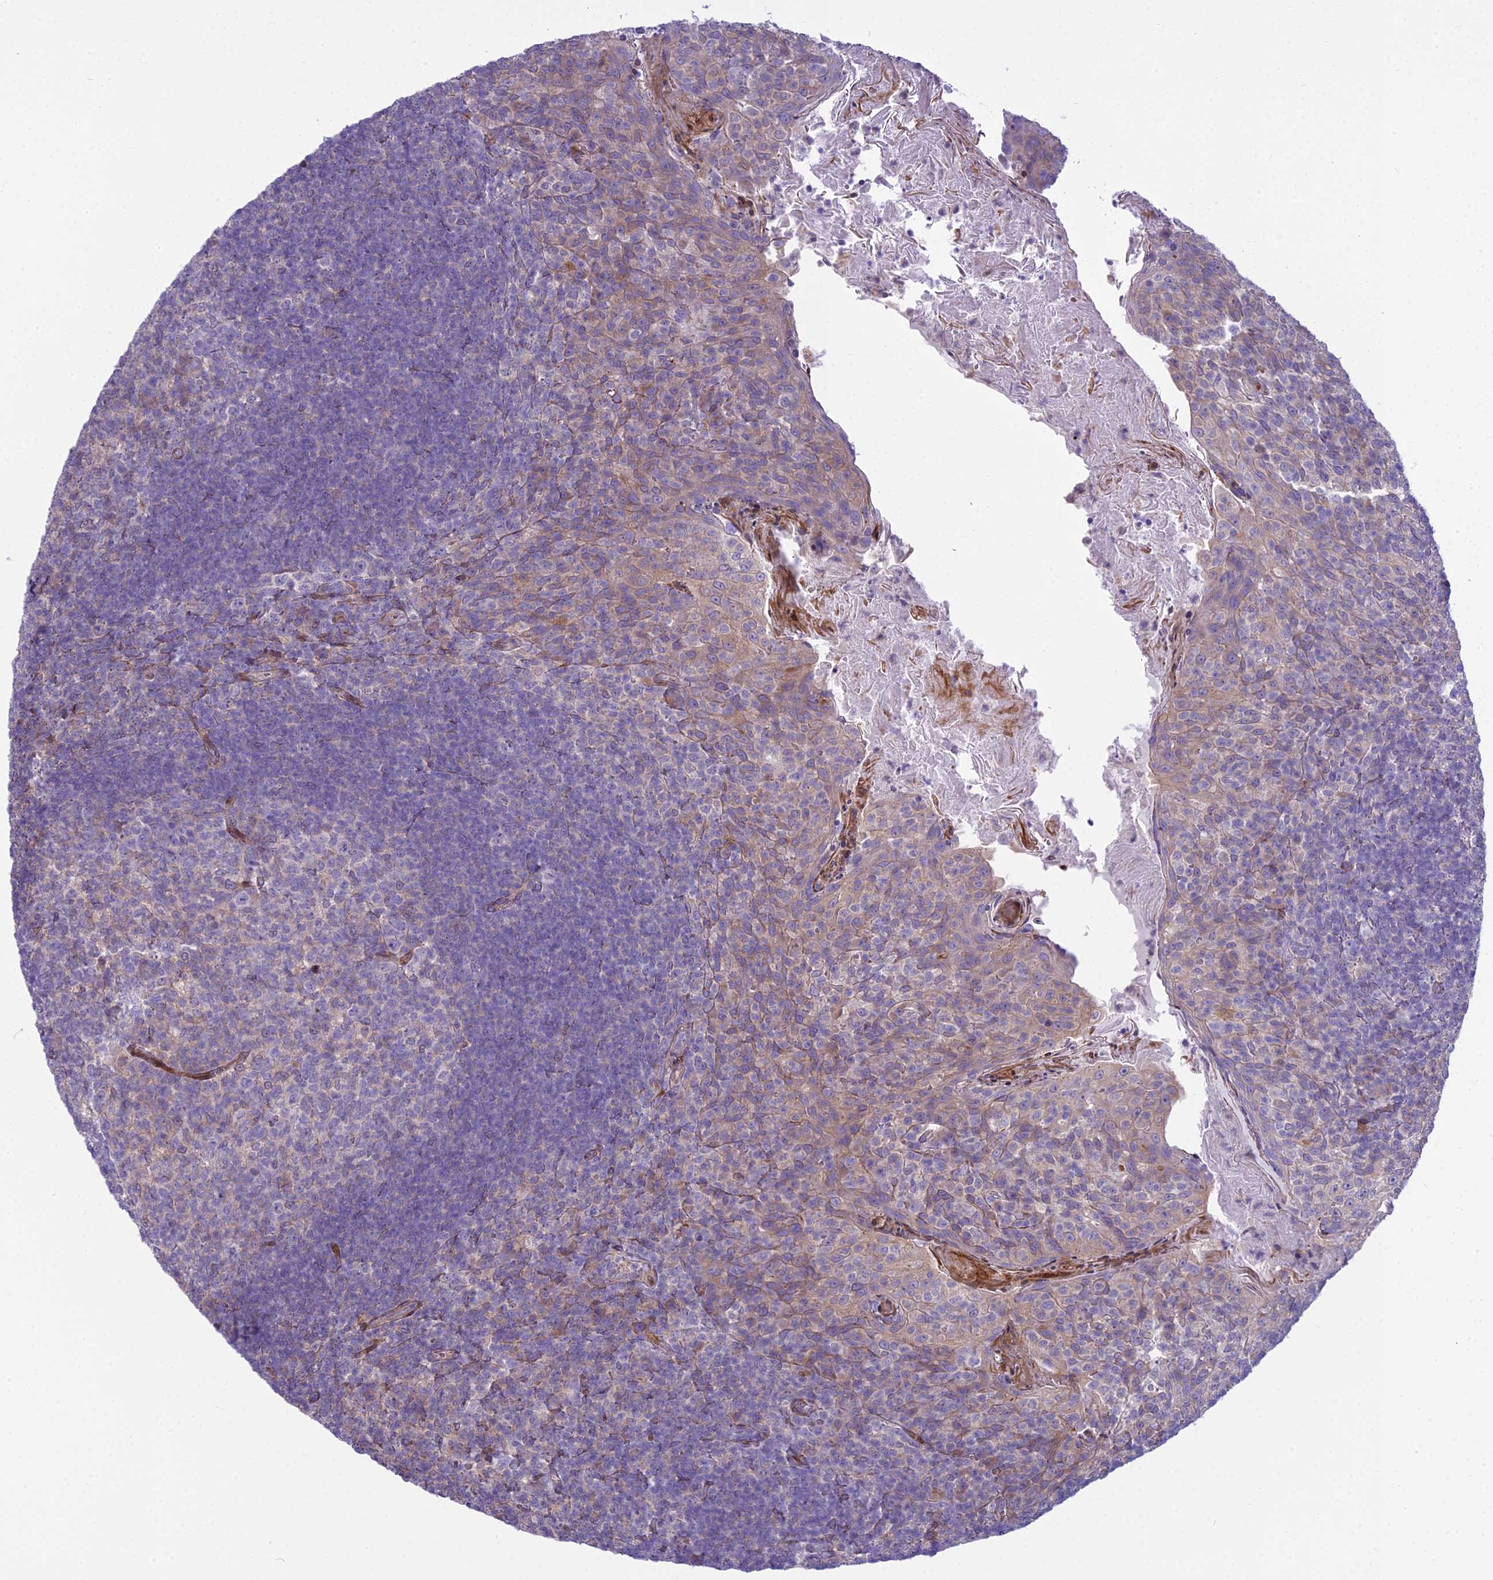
{"staining": {"intensity": "negative", "quantity": "none", "location": "none"}, "tissue": "tonsil", "cell_type": "Germinal center cells", "image_type": "normal", "snomed": [{"axis": "morphology", "description": "Normal tissue, NOS"}, {"axis": "topography", "description": "Tonsil"}], "caption": "The photomicrograph displays no significant expression in germinal center cells of tonsil. The staining is performed using DAB (3,3'-diaminobenzidine) brown chromogen with nuclei counter-stained in using hematoxylin.", "gene": "PCDHB14", "patient": {"sex": "female", "age": 10}}